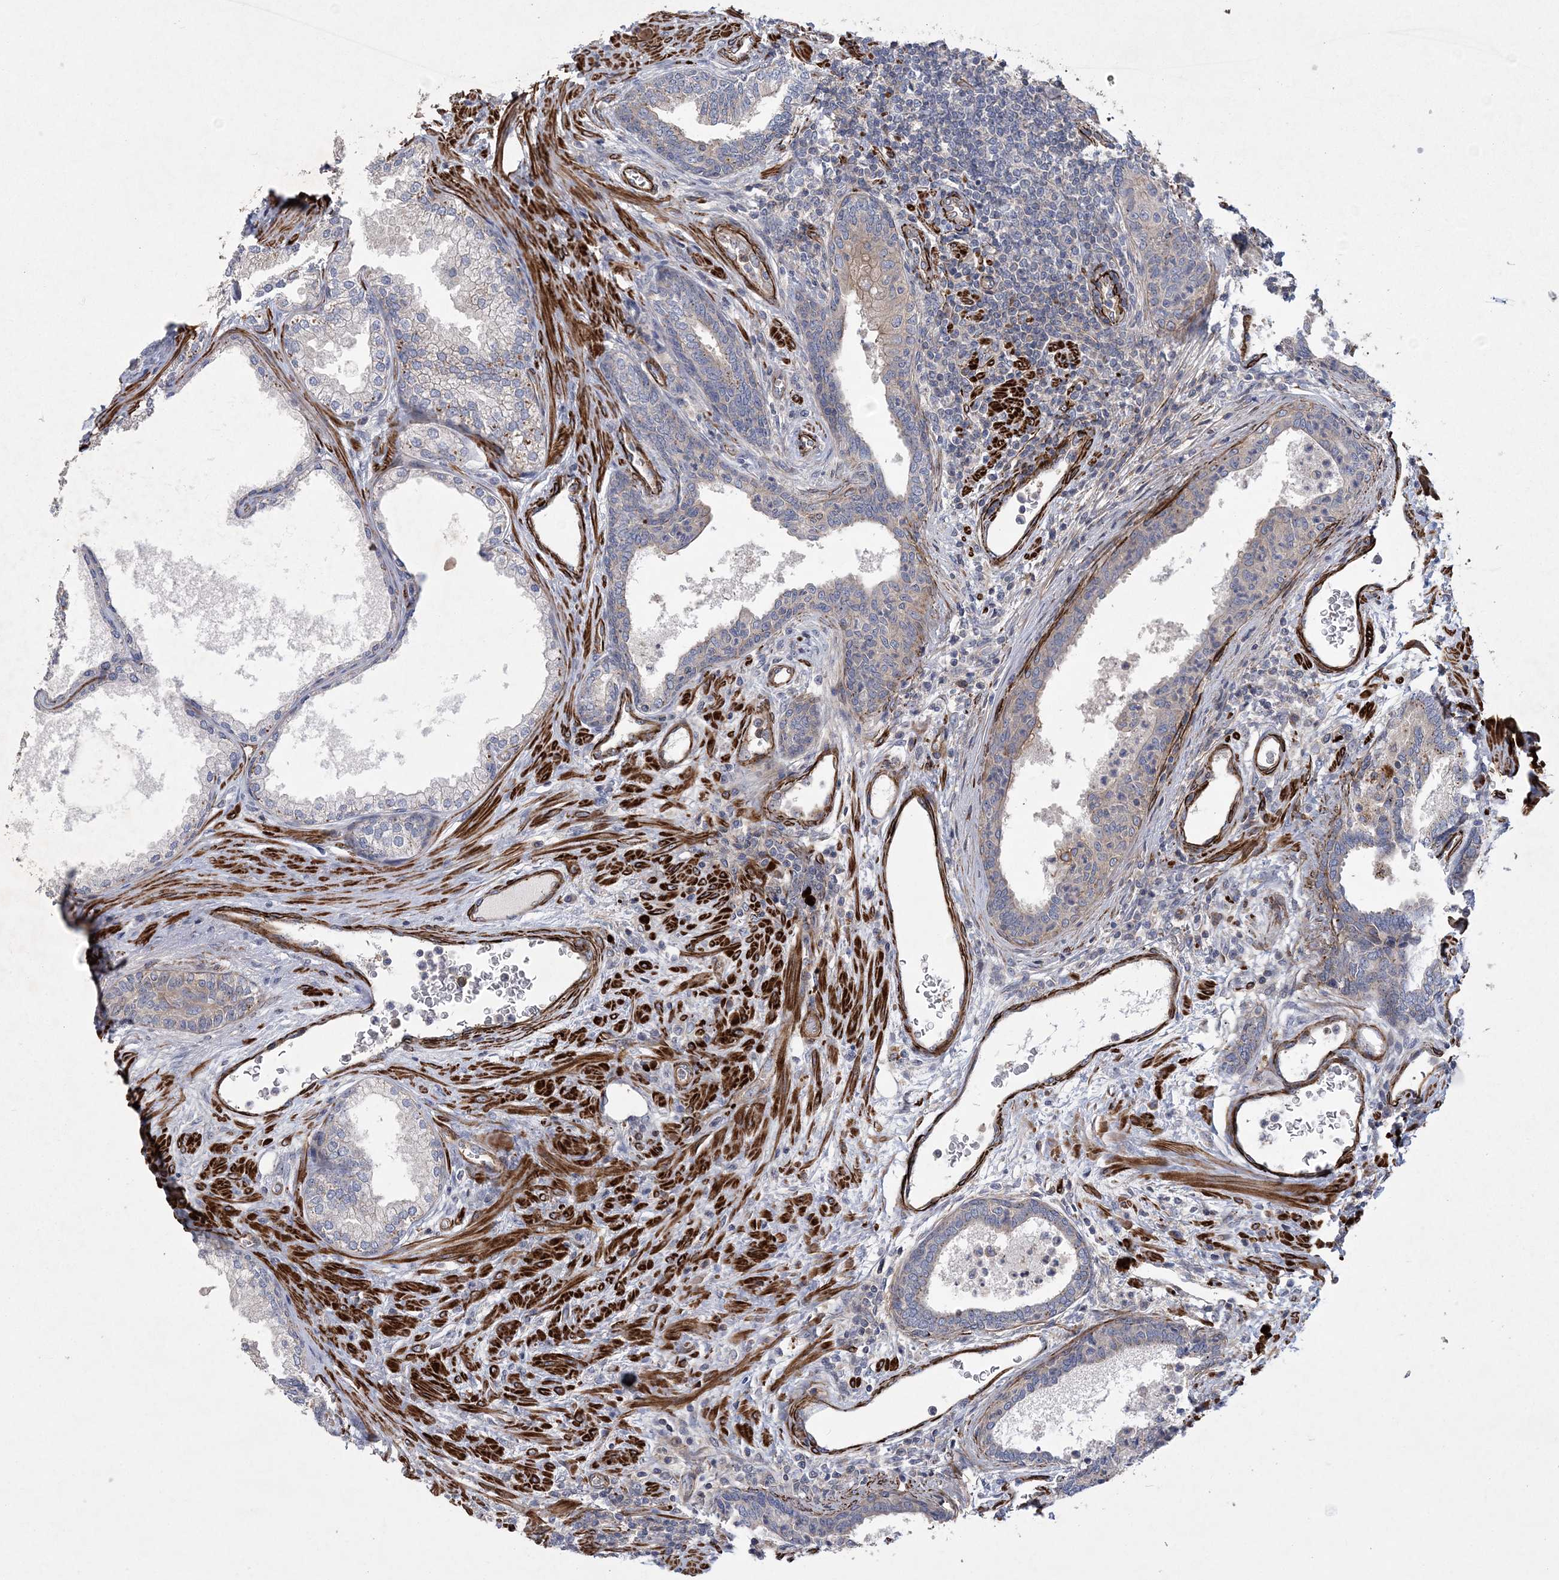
{"staining": {"intensity": "weak", "quantity": "<25%", "location": "cytoplasmic/membranous"}, "tissue": "prostate", "cell_type": "Glandular cells", "image_type": "normal", "snomed": [{"axis": "morphology", "description": "Normal tissue, NOS"}, {"axis": "topography", "description": "Prostate"}], "caption": "Immunohistochemistry micrograph of unremarkable prostate: prostate stained with DAB (3,3'-diaminobenzidine) reveals no significant protein expression in glandular cells. Nuclei are stained in blue.", "gene": "ARSJ", "patient": {"sex": "male", "age": 76}}